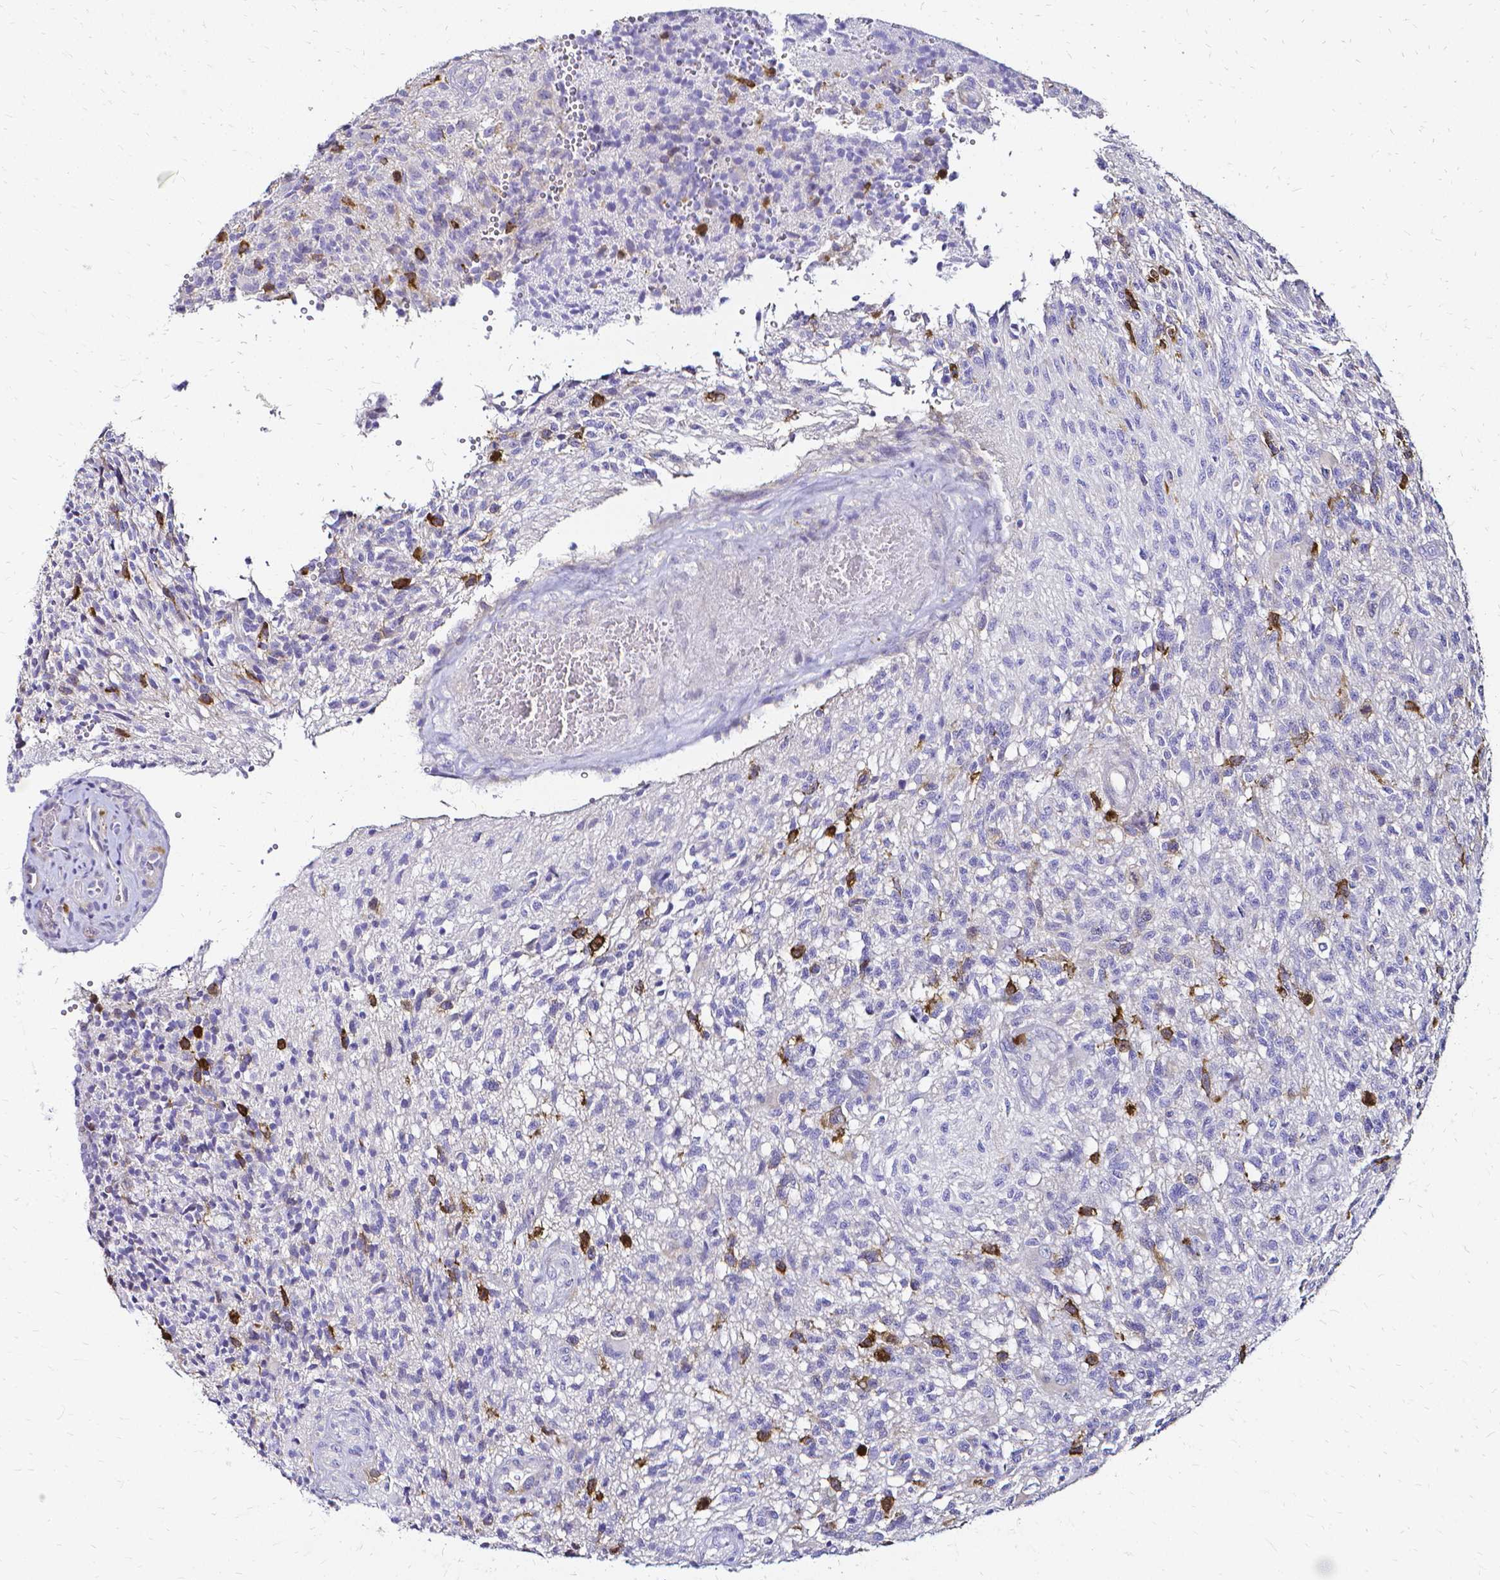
{"staining": {"intensity": "strong", "quantity": "<25%", "location": "cytoplasmic/membranous"}, "tissue": "glioma", "cell_type": "Tumor cells", "image_type": "cancer", "snomed": [{"axis": "morphology", "description": "Glioma, malignant, High grade"}, {"axis": "topography", "description": "Brain"}], "caption": "Strong cytoplasmic/membranous protein expression is present in approximately <25% of tumor cells in glioma.", "gene": "CCNB1", "patient": {"sex": "male", "age": 56}}